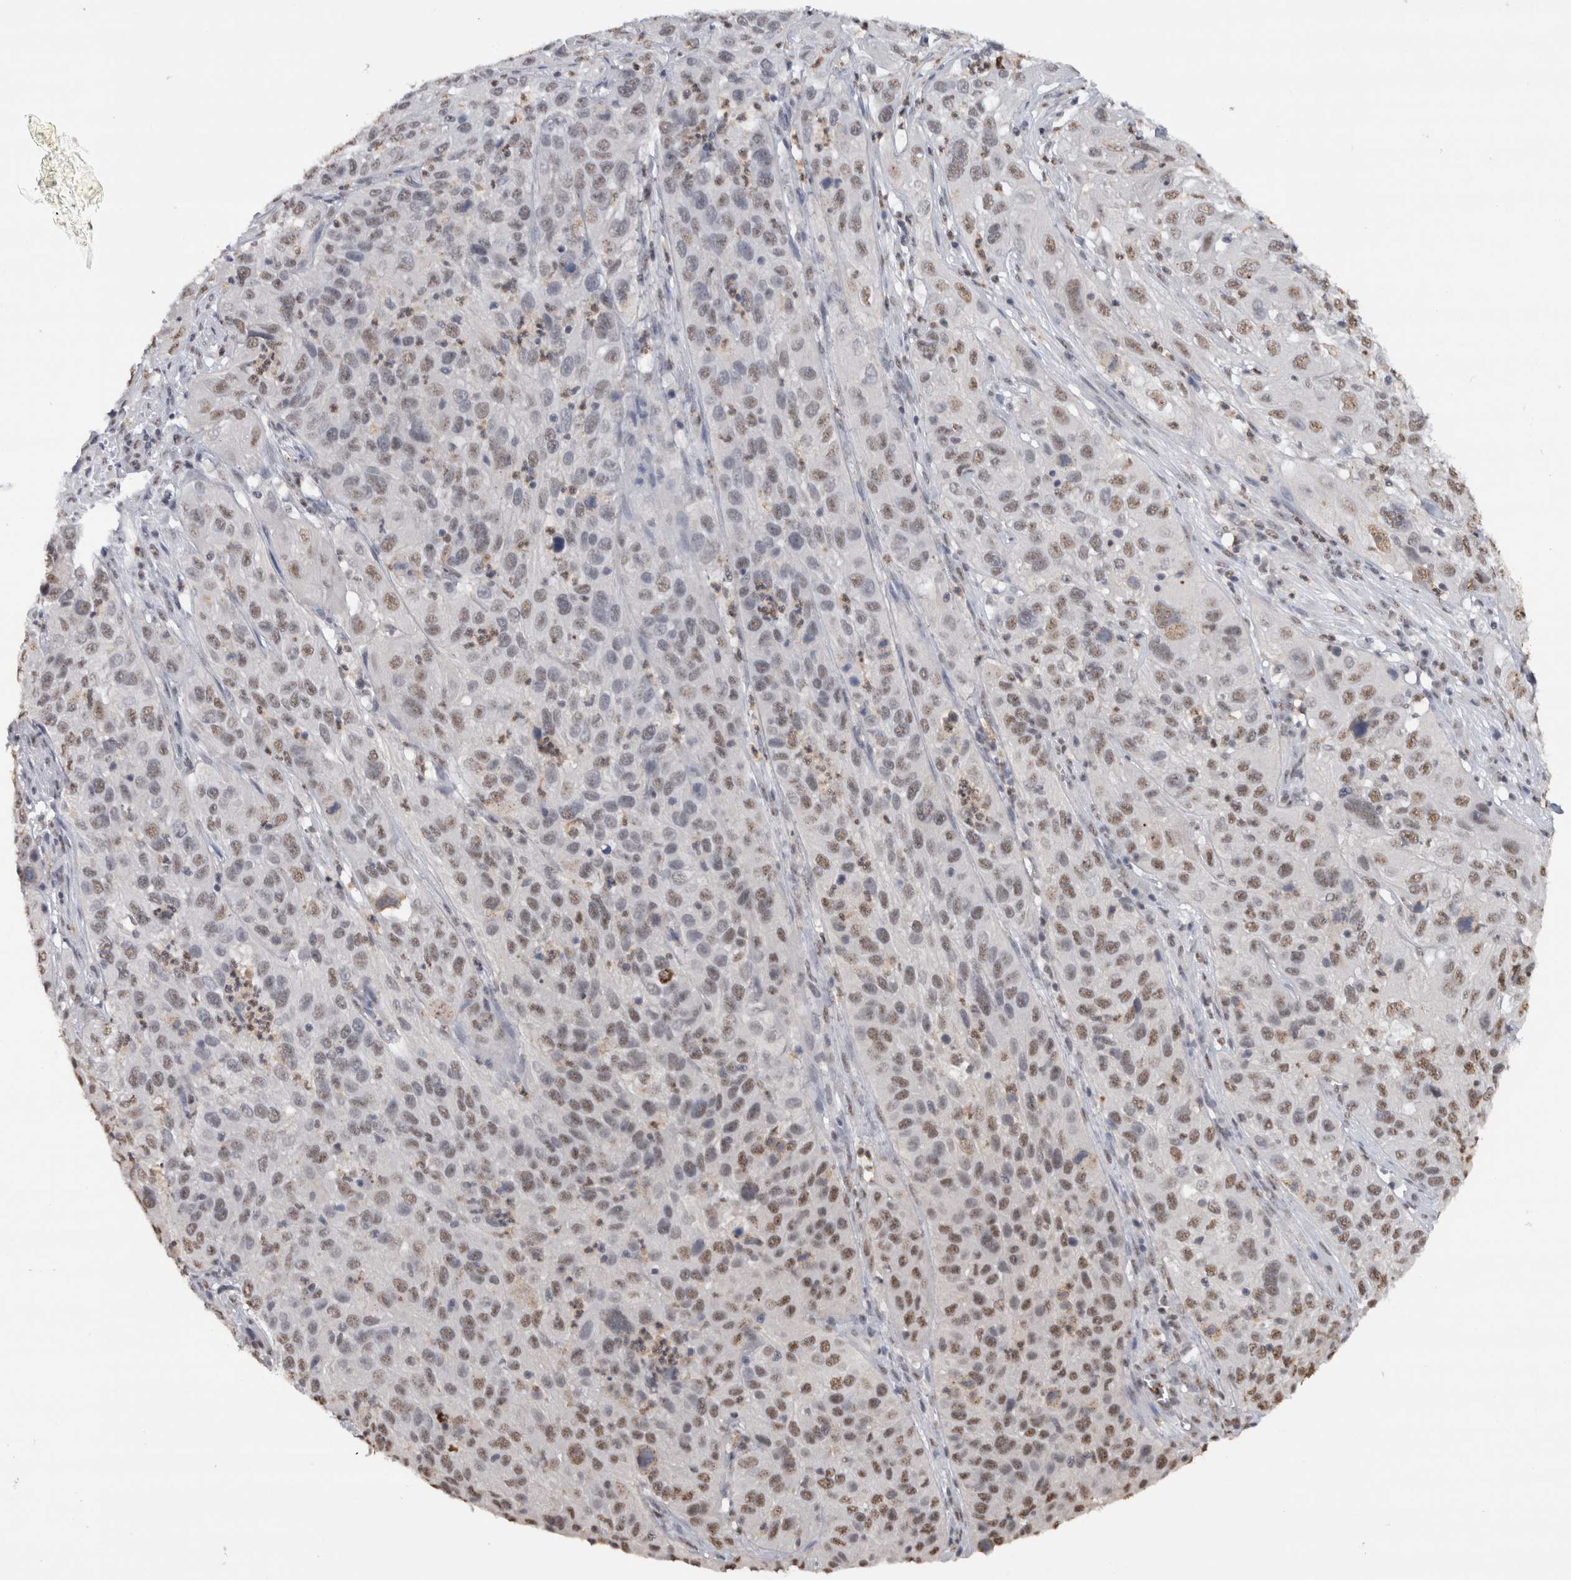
{"staining": {"intensity": "weak", "quantity": "25%-75%", "location": "nuclear"}, "tissue": "cervical cancer", "cell_type": "Tumor cells", "image_type": "cancer", "snomed": [{"axis": "morphology", "description": "Squamous cell carcinoma, NOS"}, {"axis": "topography", "description": "Cervix"}], "caption": "High-power microscopy captured an IHC micrograph of squamous cell carcinoma (cervical), revealing weak nuclear expression in approximately 25%-75% of tumor cells.", "gene": "RPS6KA2", "patient": {"sex": "female", "age": 32}}